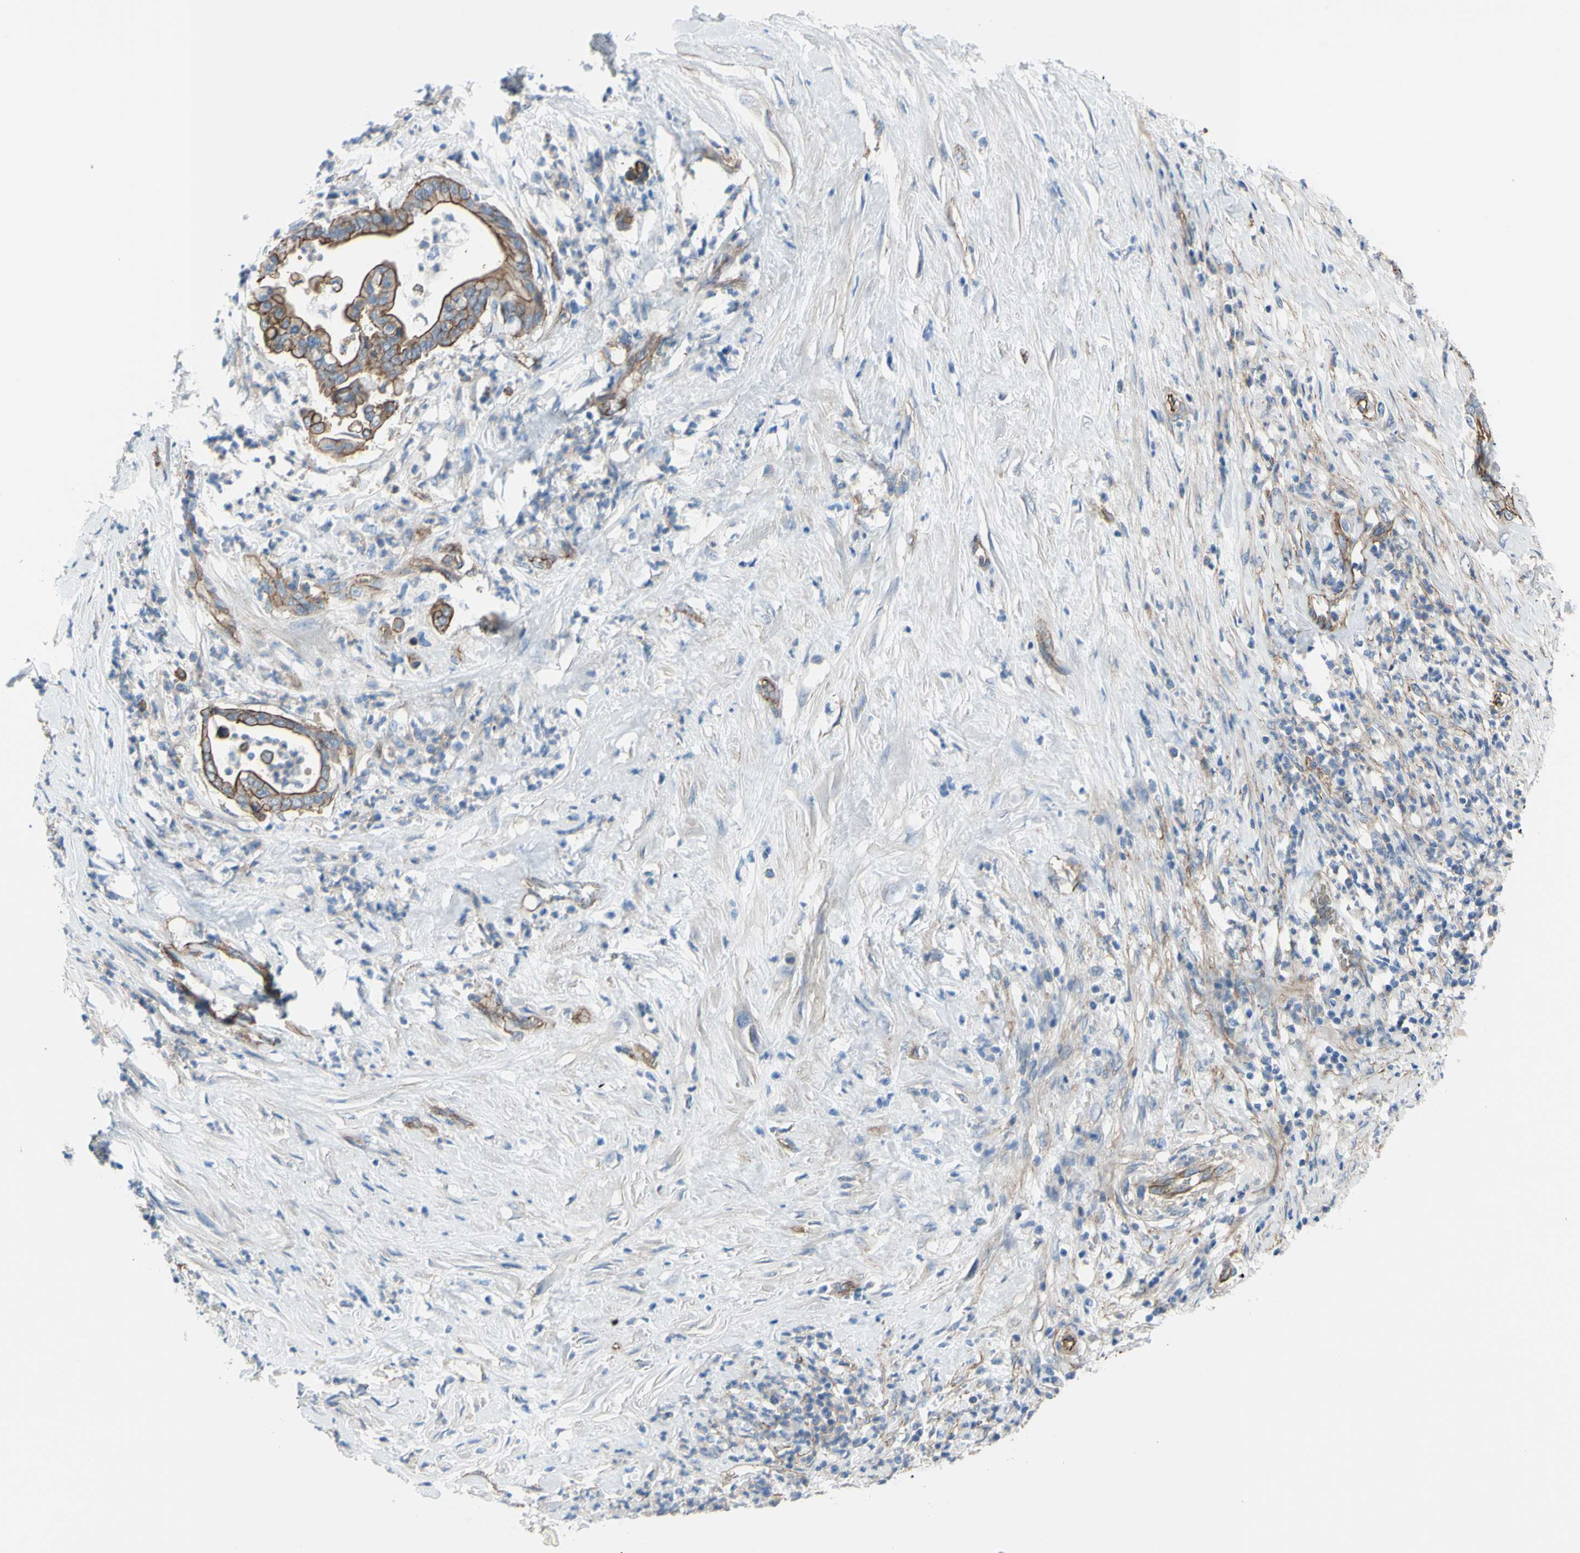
{"staining": {"intensity": "strong", "quantity": ">75%", "location": "cytoplasmic/membranous"}, "tissue": "pancreatic cancer", "cell_type": "Tumor cells", "image_type": "cancer", "snomed": [{"axis": "morphology", "description": "Adenocarcinoma, NOS"}, {"axis": "topography", "description": "Pancreas"}], "caption": "Pancreatic cancer (adenocarcinoma) stained with IHC reveals strong cytoplasmic/membranous positivity in approximately >75% of tumor cells. (IHC, brightfield microscopy, high magnification).", "gene": "TPBG", "patient": {"sex": "male", "age": 41}}